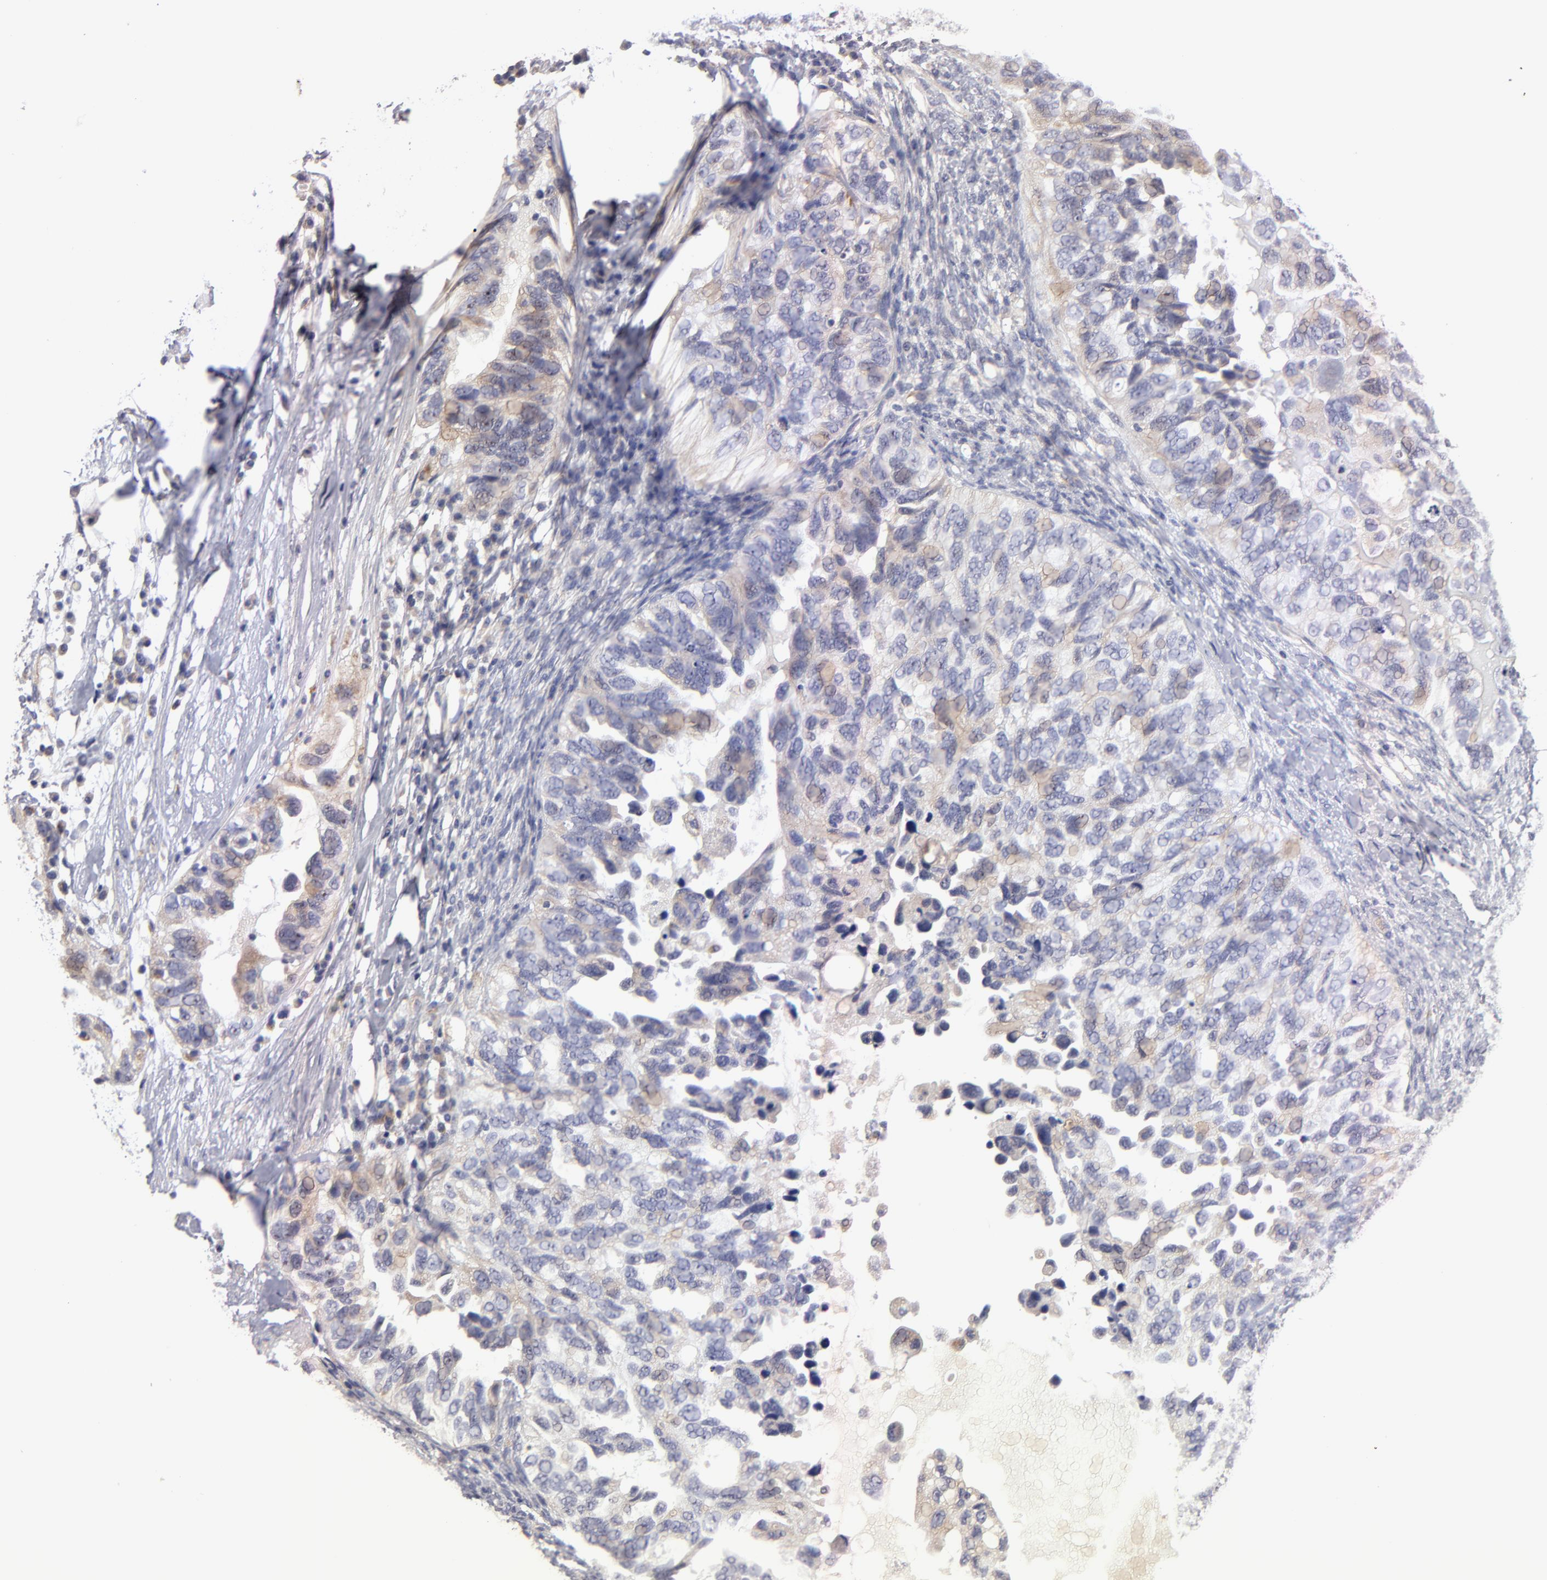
{"staining": {"intensity": "weak", "quantity": ">75%", "location": "cytoplasmic/membranous"}, "tissue": "ovarian cancer", "cell_type": "Tumor cells", "image_type": "cancer", "snomed": [{"axis": "morphology", "description": "Cystadenocarcinoma, serous, NOS"}, {"axis": "topography", "description": "Ovary"}], "caption": "The image shows immunohistochemical staining of ovarian cancer. There is weak cytoplasmic/membranous positivity is appreciated in approximately >75% of tumor cells.", "gene": "HCCS", "patient": {"sex": "female", "age": 82}}